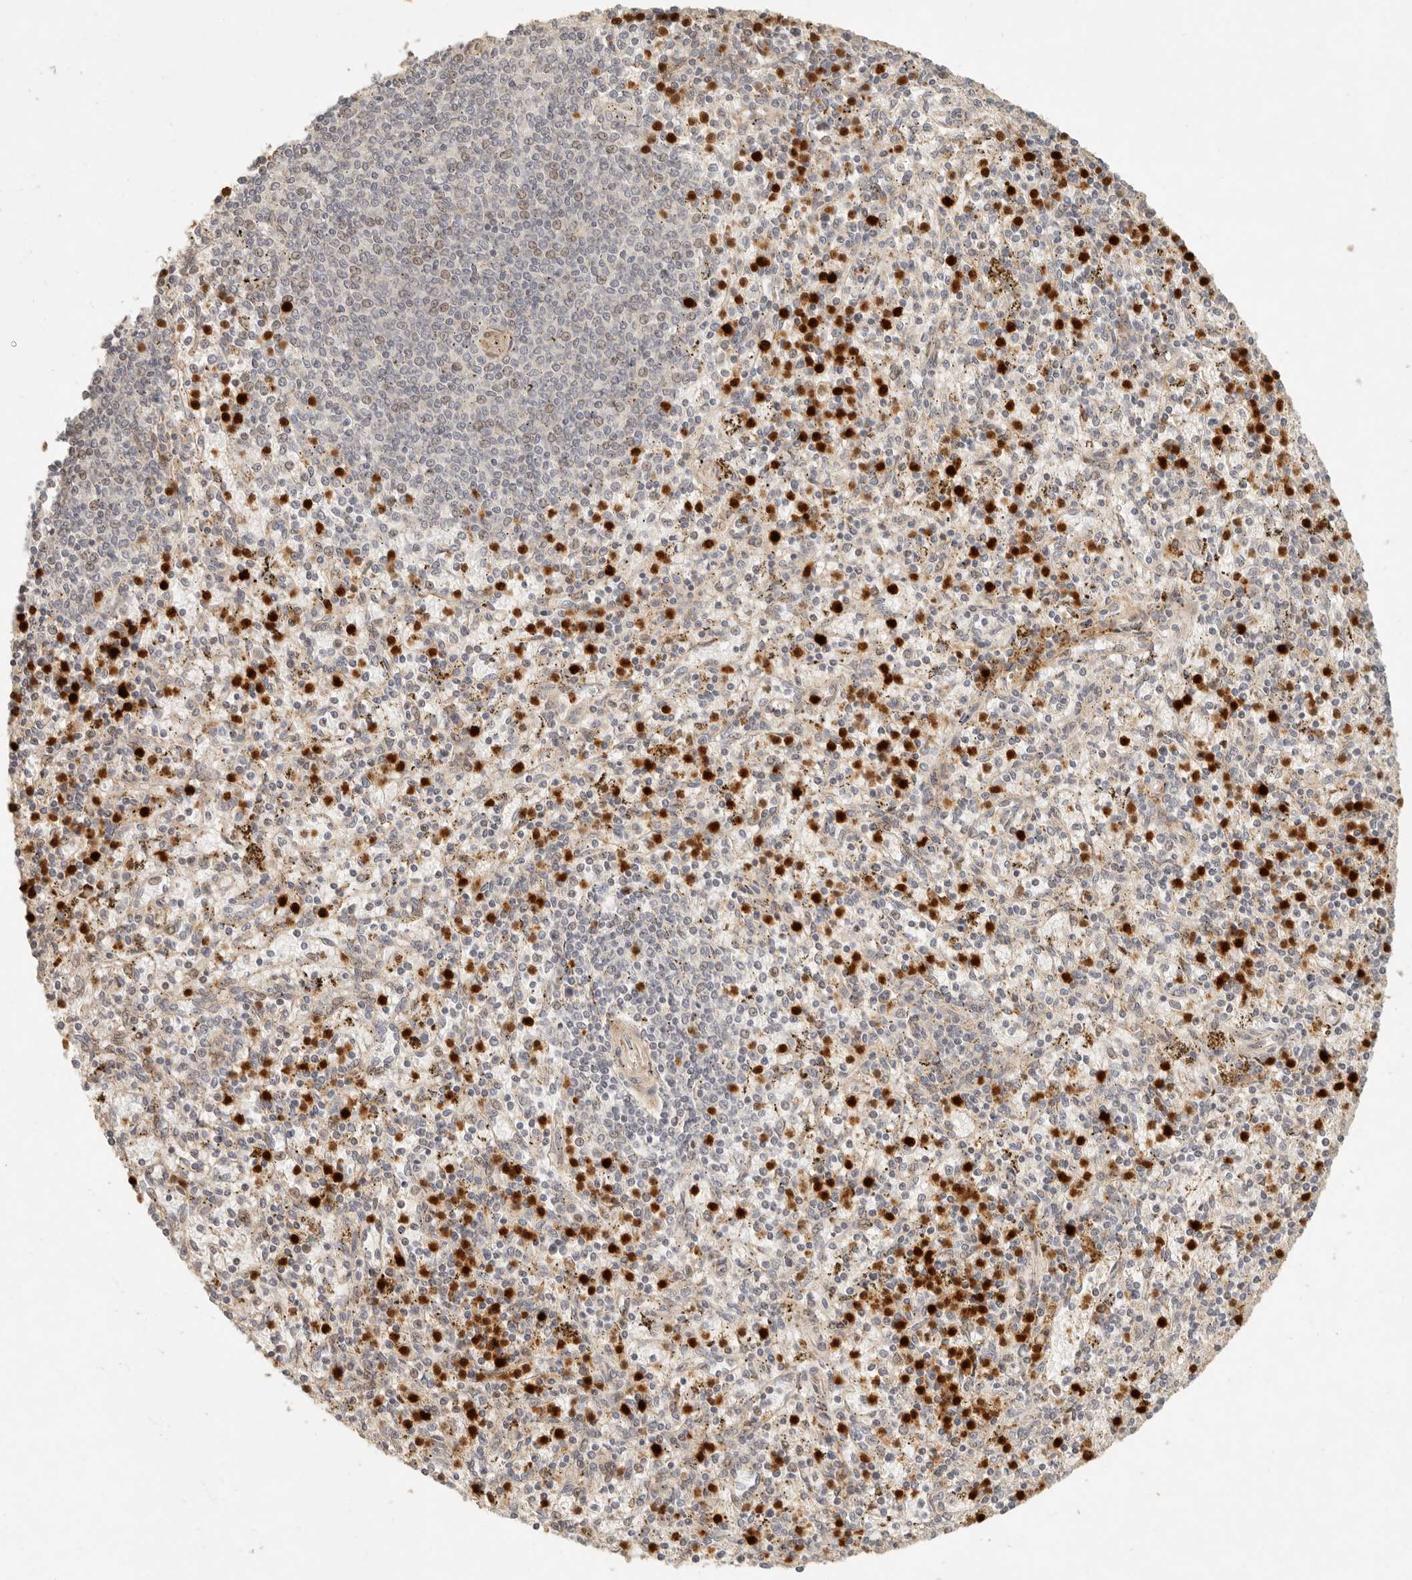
{"staining": {"intensity": "strong", "quantity": "25%-75%", "location": "cytoplasmic/membranous,nuclear"}, "tissue": "spleen", "cell_type": "Cells in red pulp", "image_type": "normal", "snomed": [{"axis": "morphology", "description": "Normal tissue, NOS"}, {"axis": "topography", "description": "Spleen"}], "caption": "A photomicrograph of human spleen stained for a protein shows strong cytoplasmic/membranous,nuclear brown staining in cells in red pulp. The protein is shown in brown color, while the nuclei are stained blue.", "gene": "KLHL38", "patient": {"sex": "male", "age": 72}}